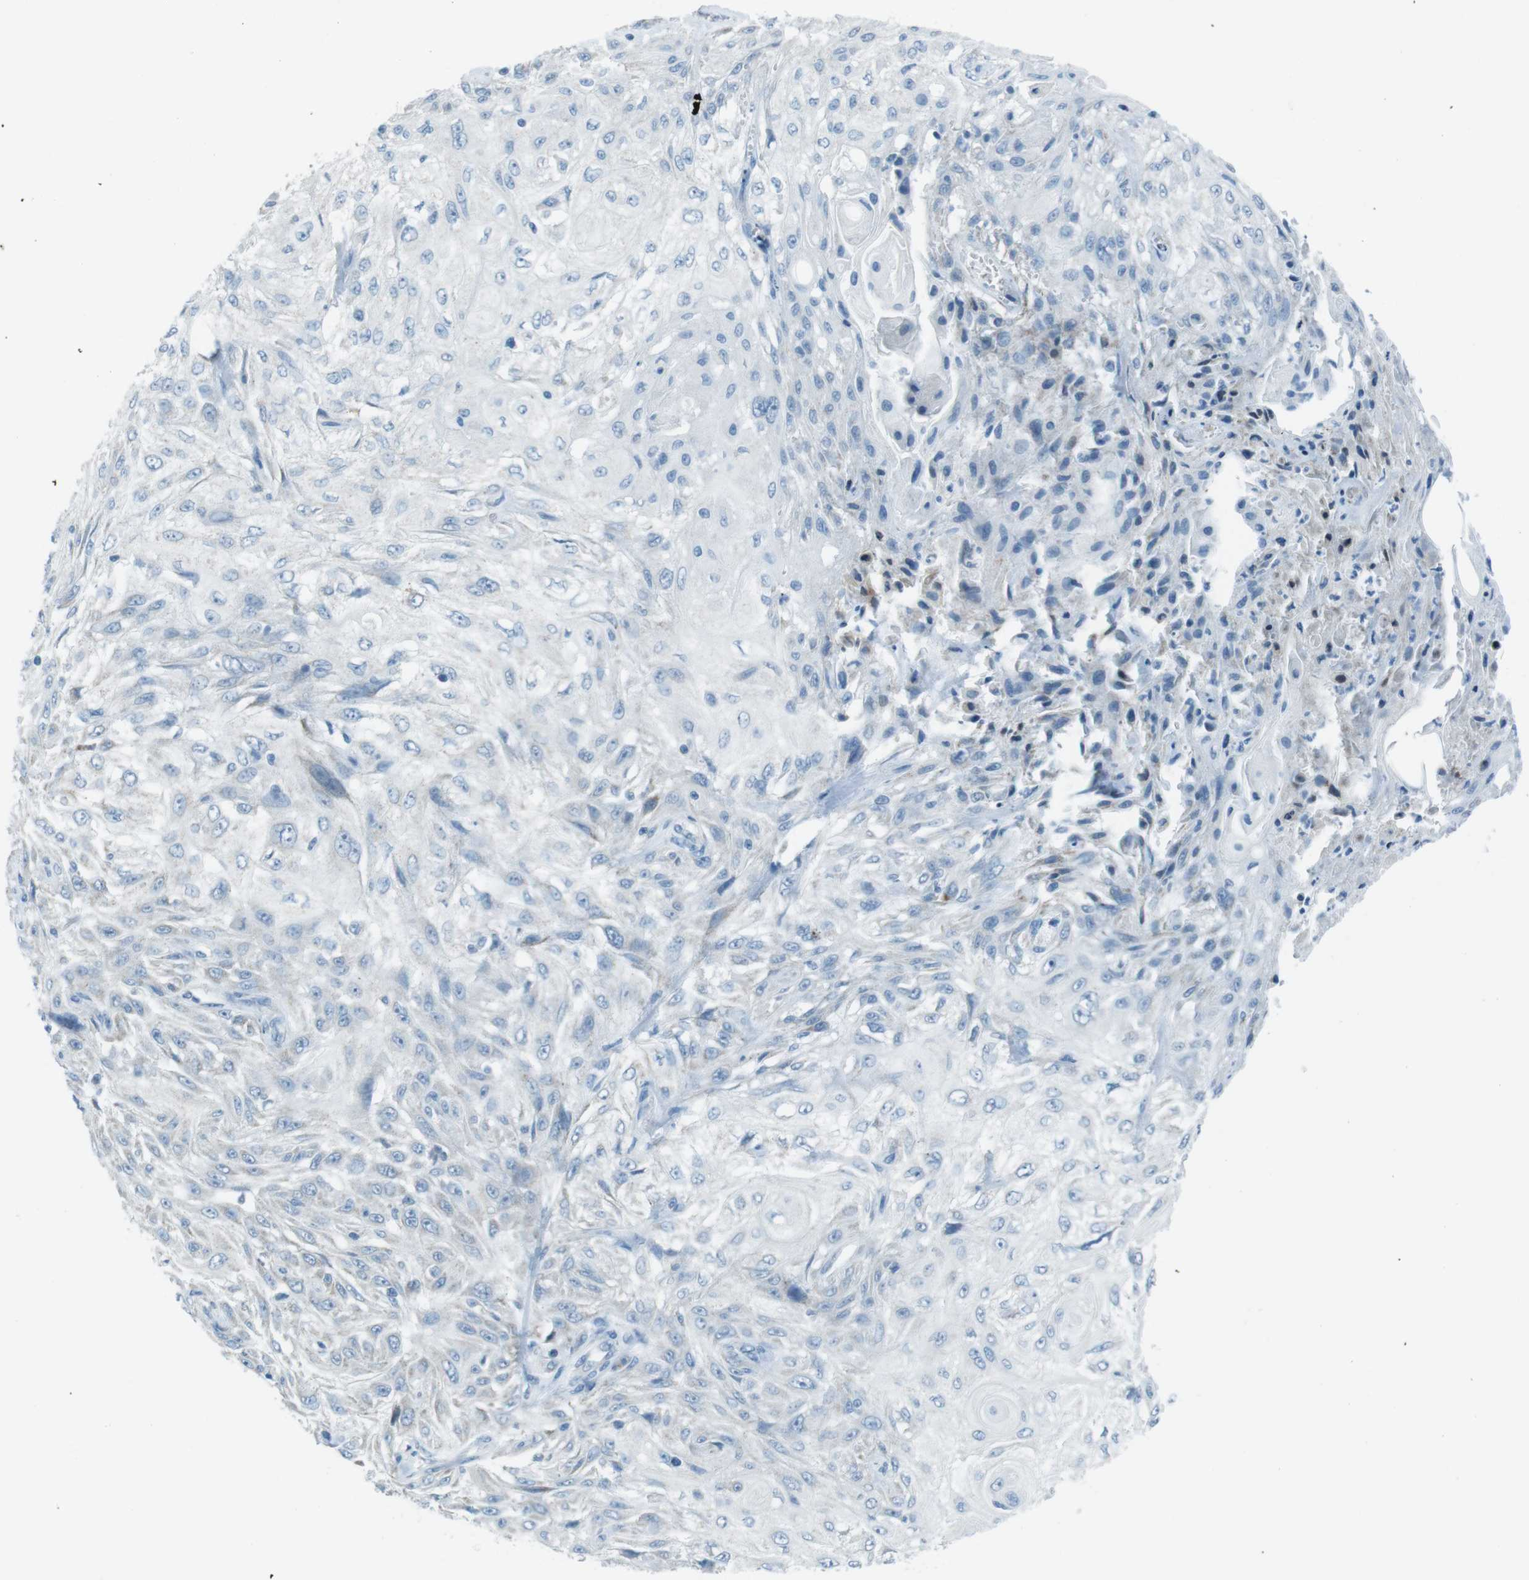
{"staining": {"intensity": "negative", "quantity": "none", "location": "none"}, "tissue": "skin cancer", "cell_type": "Tumor cells", "image_type": "cancer", "snomed": [{"axis": "morphology", "description": "Squamous cell carcinoma, NOS"}, {"axis": "topography", "description": "Skin"}], "caption": "This is an immunohistochemistry image of skin cancer. There is no expression in tumor cells.", "gene": "DNAJA3", "patient": {"sex": "male", "age": 75}}